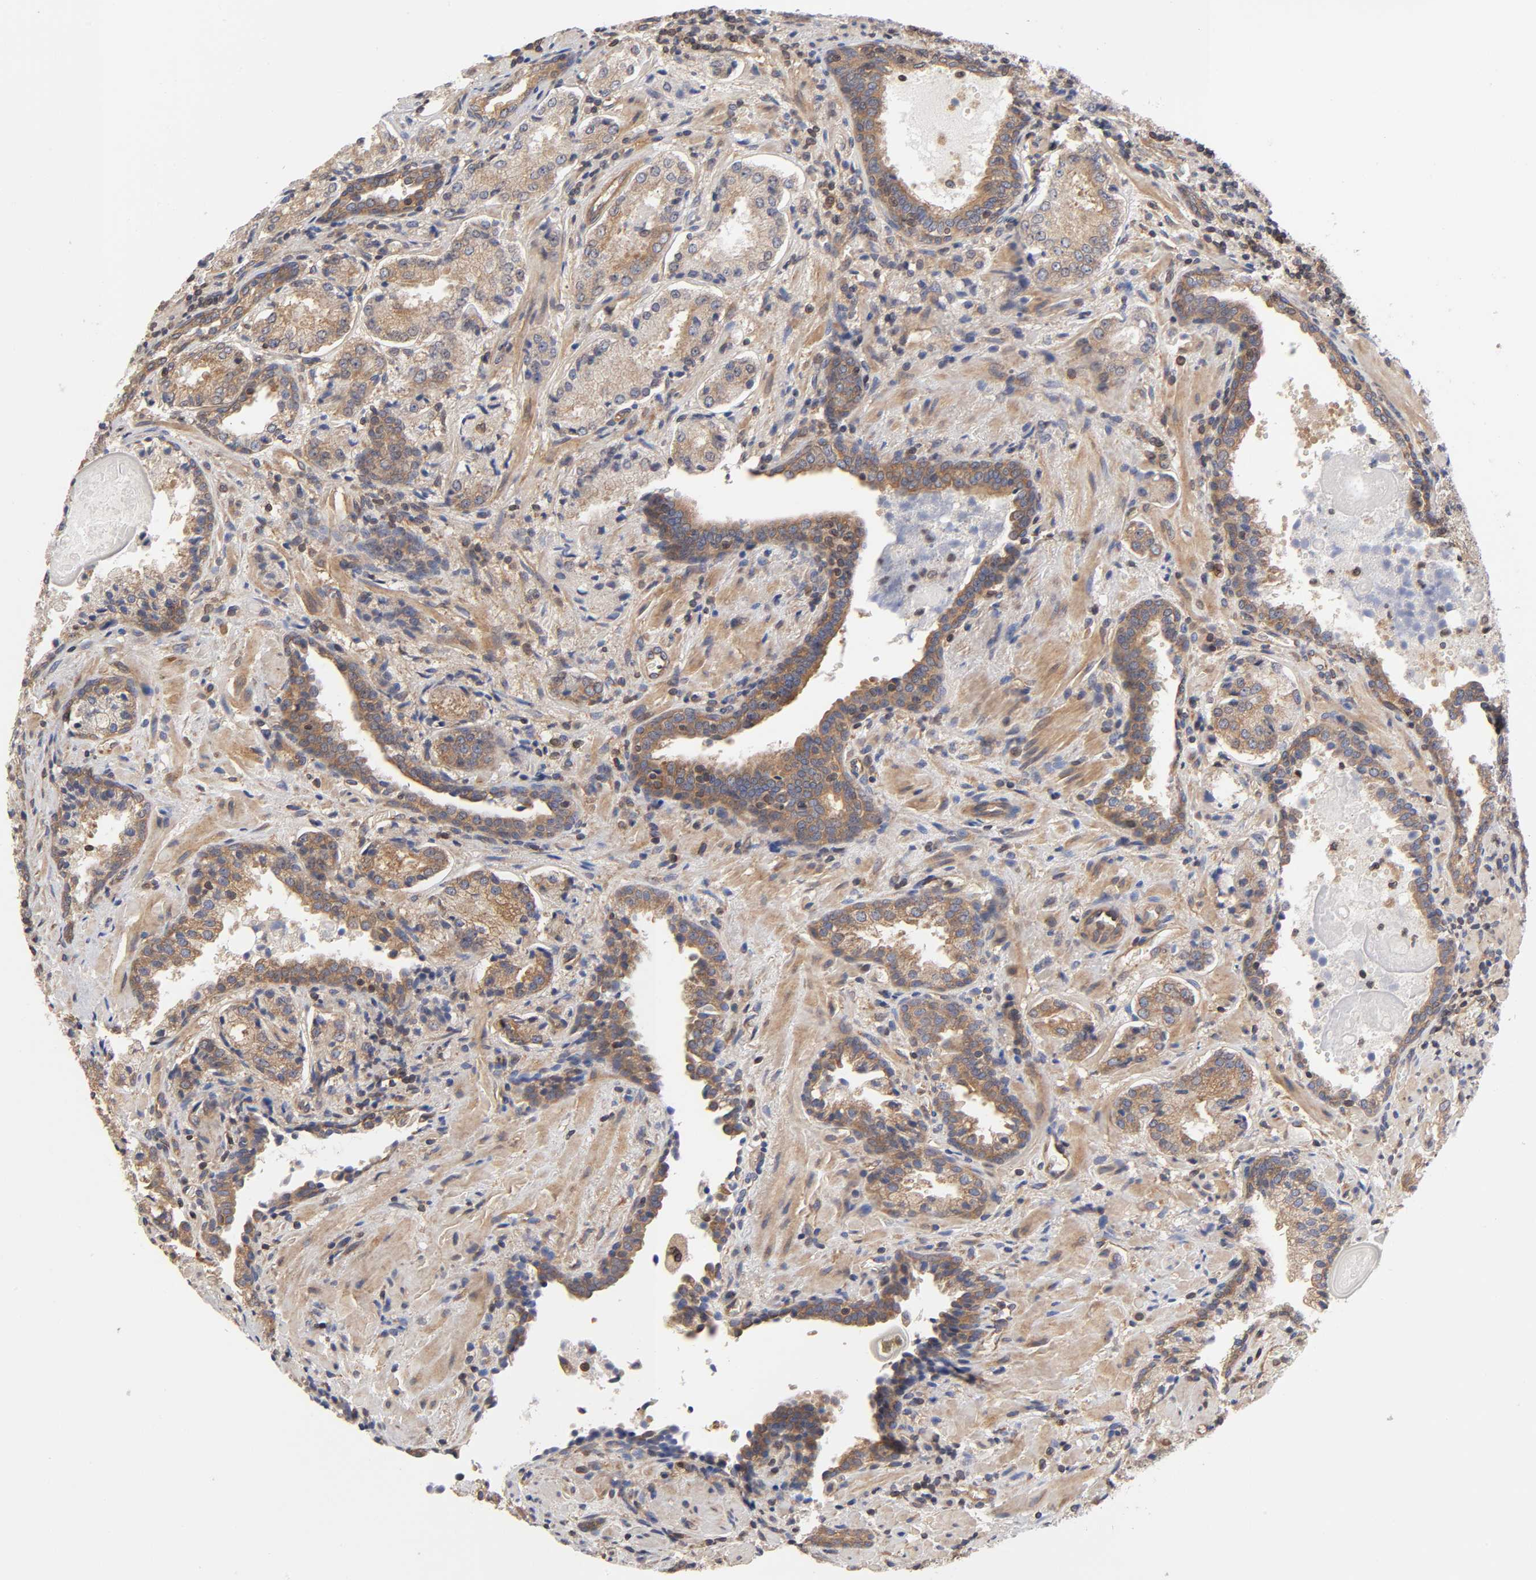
{"staining": {"intensity": "moderate", "quantity": ">75%", "location": "cytoplasmic/membranous"}, "tissue": "prostate cancer", "cell_type": "Tumor cells", "image_type": "cancer", "snomed": [{"axis": "morphology", "description": "Adenocarcinoma, High grade"}, {"axis": "topography", "description": "Prostate"}], "caption": "Brown immunohistochemical staining in adenocarcinoma (high-grade) (prostate) displays moderate cytoplasmic/membranous expression in about >75% of tumor cells.", "gene": "STRN3", "patient": {"sex": "male", "age": 58}}